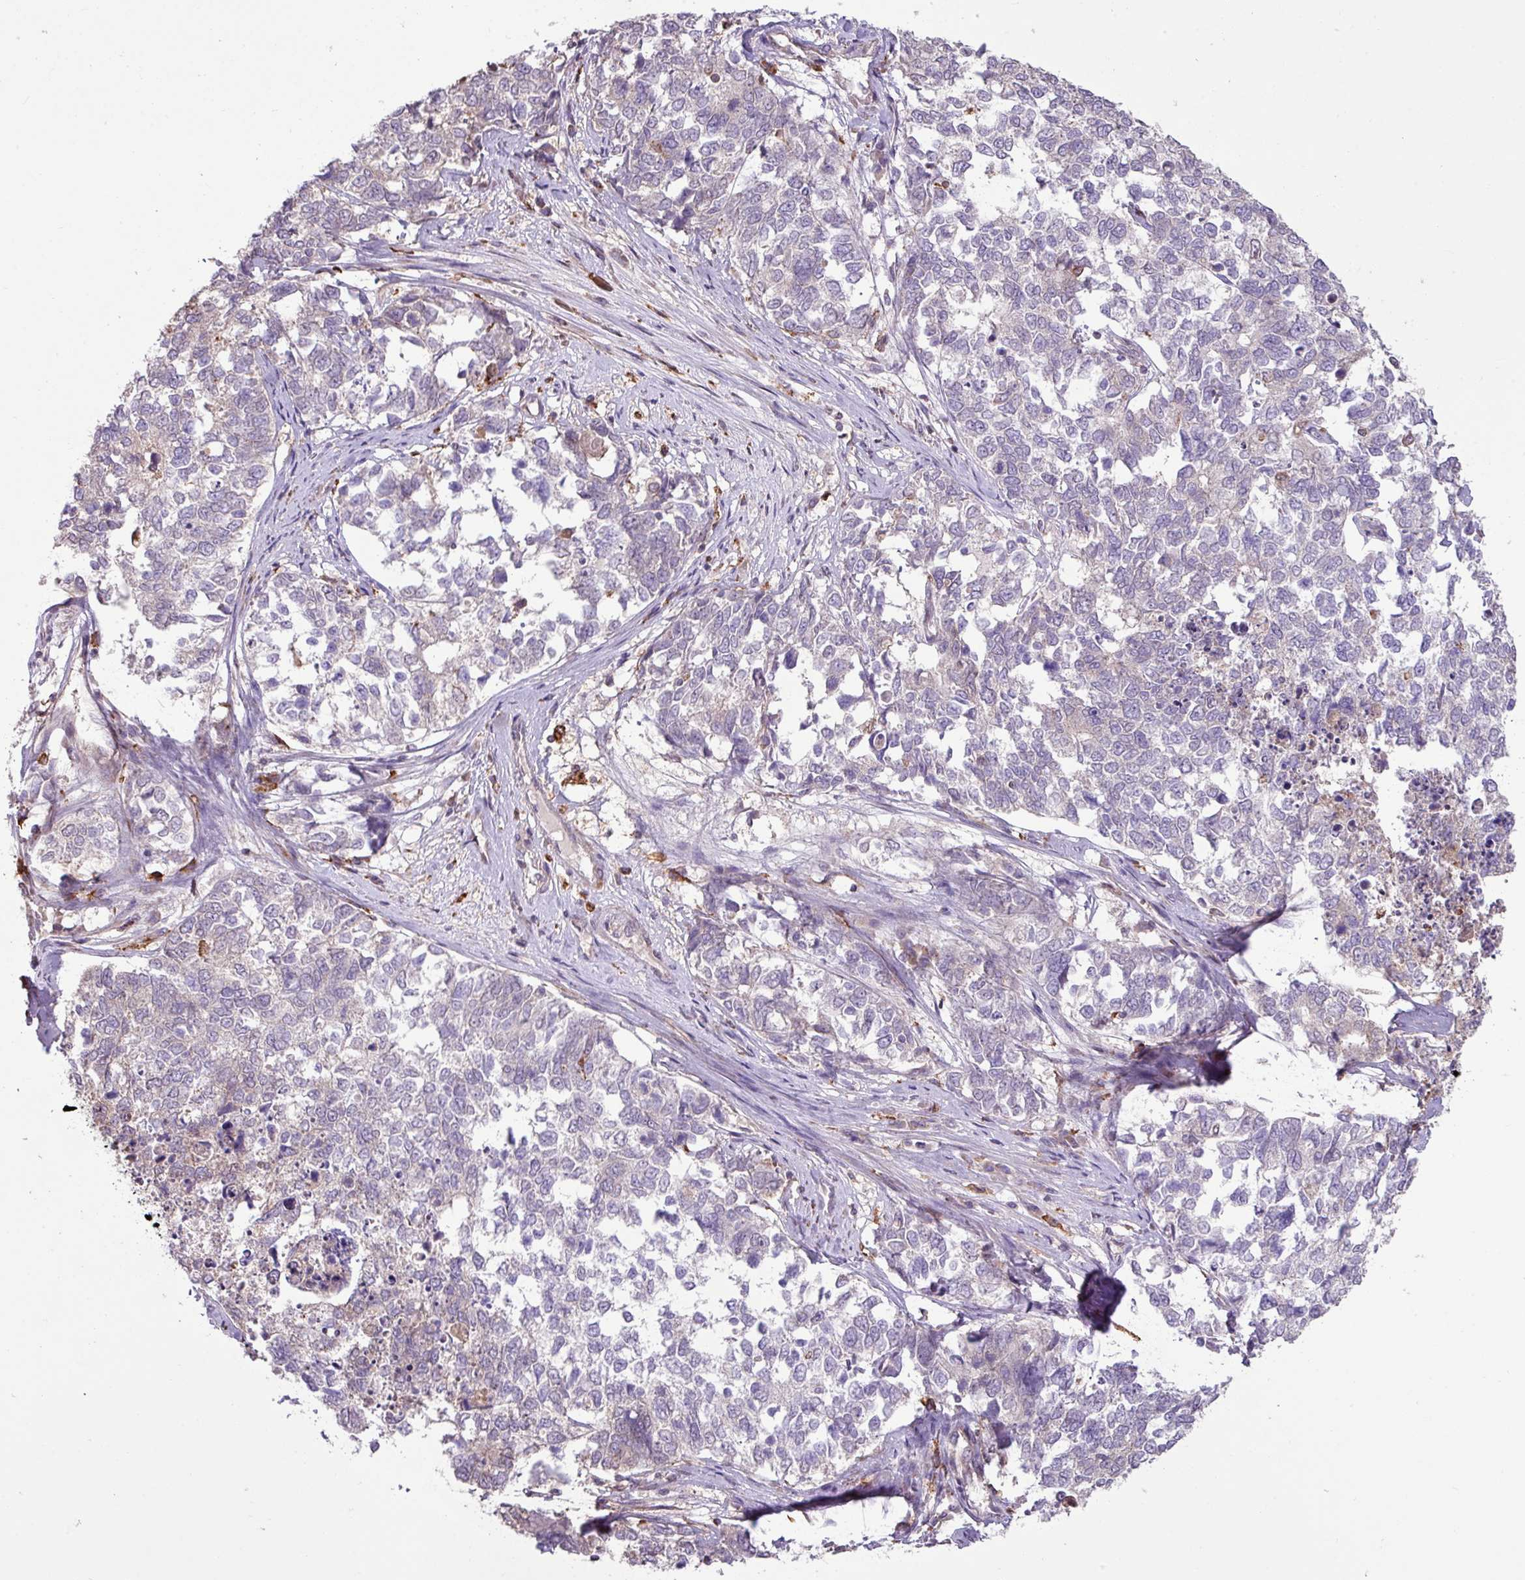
{"staining": {"intensity": "negative", "quantity": "none", "location": "none"}, "tissue": "cervical cancer", "cell_type": "Tumor cells", "image_type": "cancer", "snomed": [{"axis": "morphology", "description": "Squamous cell carcinoma, NOS"}, {"axis": "topography", "description": "Cervix"}], "caption": "A high-resolution image shows immunohistochemistry (IHC) staining of cervical squamous cell carcinoma, which exhibits no significant positivity in tumor cells. Nuclei are stained in blue.", "gene": "ARHGEF25", "patient": {"sex": "female", "age": 63}}